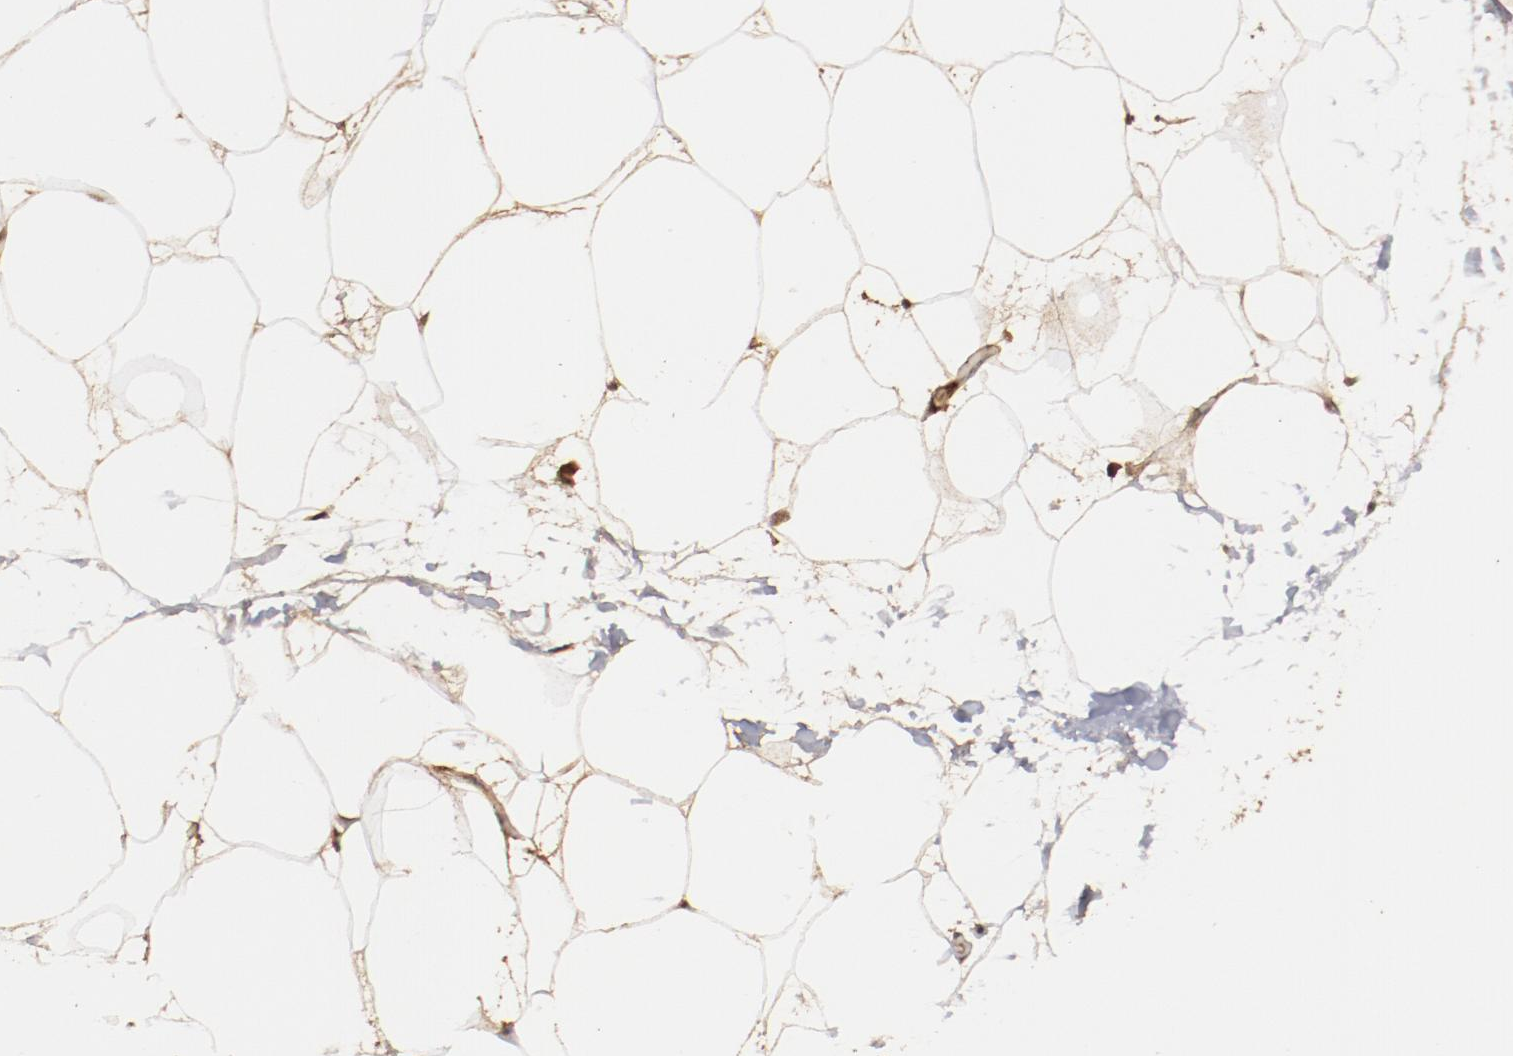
{"staining": {"intensity": "weak", "quantity": ">75%", "location": "cytoplasmic/membranous"}, "tissue": "adipose tissue", "cell_type": "Adipocytes", "image_type": "normal", "snomed": [{"axis": "morphology", "description": "Normal tissue, NOS"}, {"axis": "morphology", "description": "Duct carcinoma"}, {"axis": "topography", "description": "Breast"}, {"axis": "topography", "description": "Adipose tissue"}], "caption": "Adipocytes exhibit low levels of weak cytoplasmic/membranous staining in about >75% of cells in normal adipose tissue. The protein of interest is shown in brown color, while the nuclei are stained blue.", "gene": "TENM1", "patient": {"sex": "female", "age": 37}}